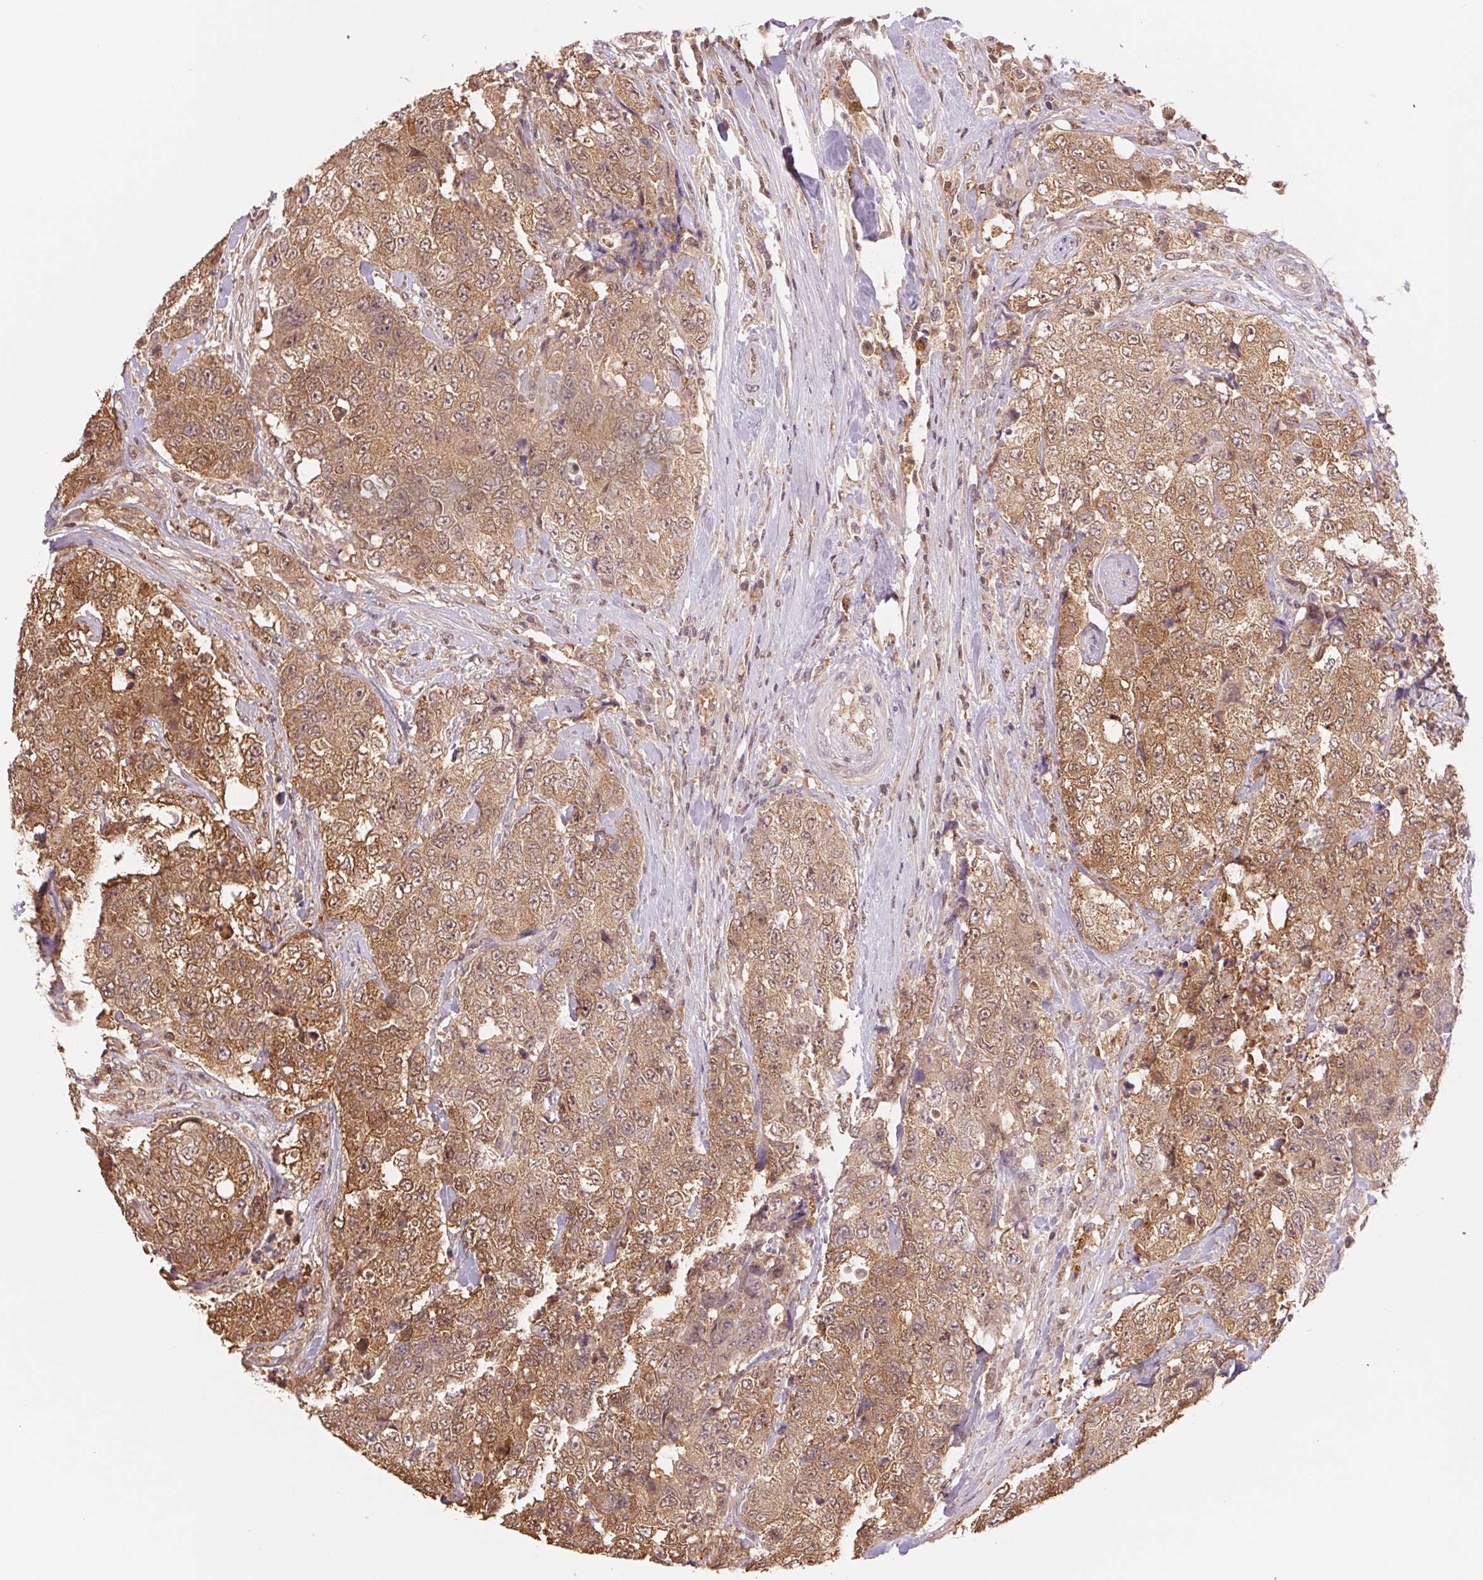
{"staining": {"intensity": "moderate", "quantity": ">75%", "location": "cytoplasmic/membranous"}, "tissue": "urothelial cancer", "cell_type": "Tumor cells", "image_type": "cancer", "snomed": [{"axis": "morphology", "description": "Urothelial carcinoma, High grade"}, {"axis": "topography", "description": "Urinary bladder"}], "caption": "Immunohistochemical staining of urothelial cancer demonstrates medium levels of moderate cytoplasmic/membranous protein staining in about >75% of tumor cells.", "gene": "CDC123", "patient": {"sex": "female", "age": 78}}